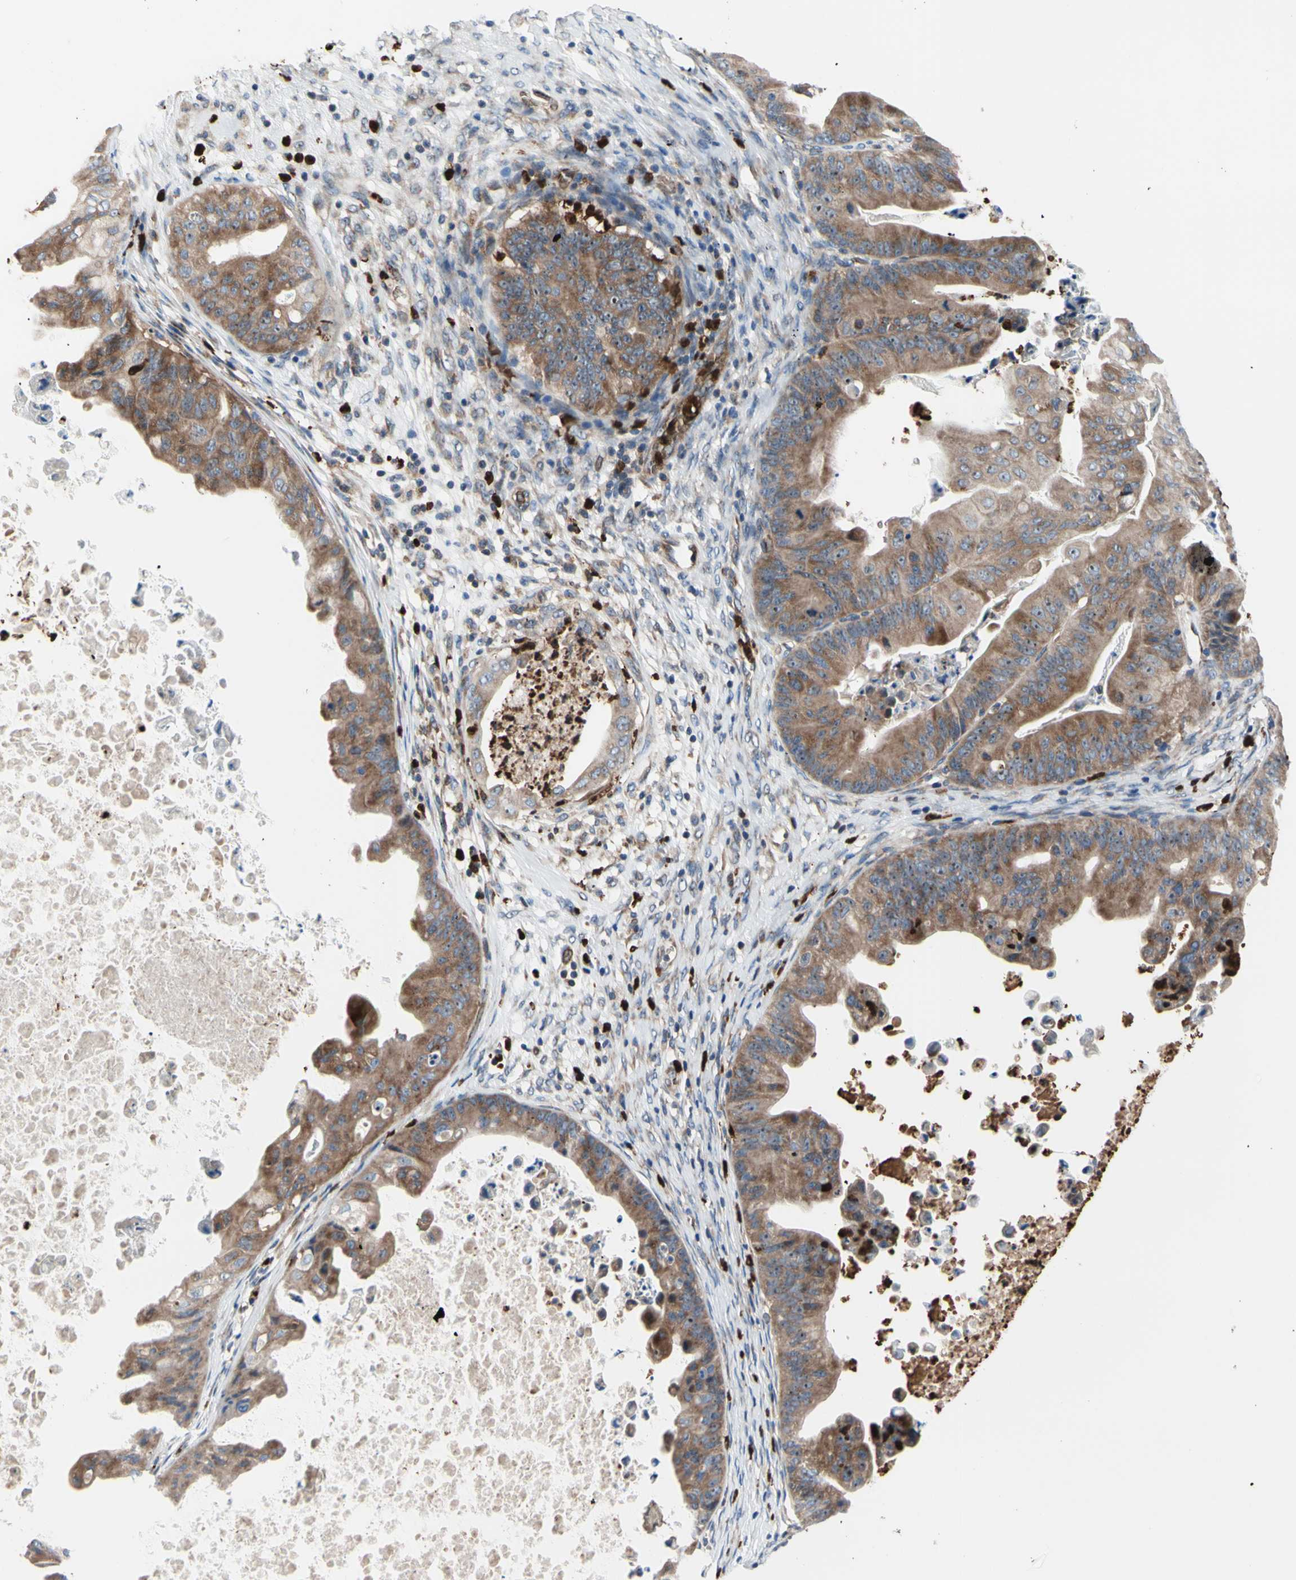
{"staining": {"intensity": "moderate", "quantity": ">75%", "location": "cytoplasmic/membranous"}, "tissue": "ovarian cancer", "cell_type": "Tumor cells", "image_type": "cancer", "snomed": [{"axis": "morphology", "description": "Cystadenocarcinoma, mucinous, NOS"}, {"axis": "topography", "description": "Ovary"}], "caption": "The immunohistochemical stain highlights moderate cytoplasmic/membranous staining in tumor cells of ovarian cancer (mucinous cystadenocarcinoma) tissue.", "gene": "USP9X", "patient": {"sex": "female", "age": 37}}